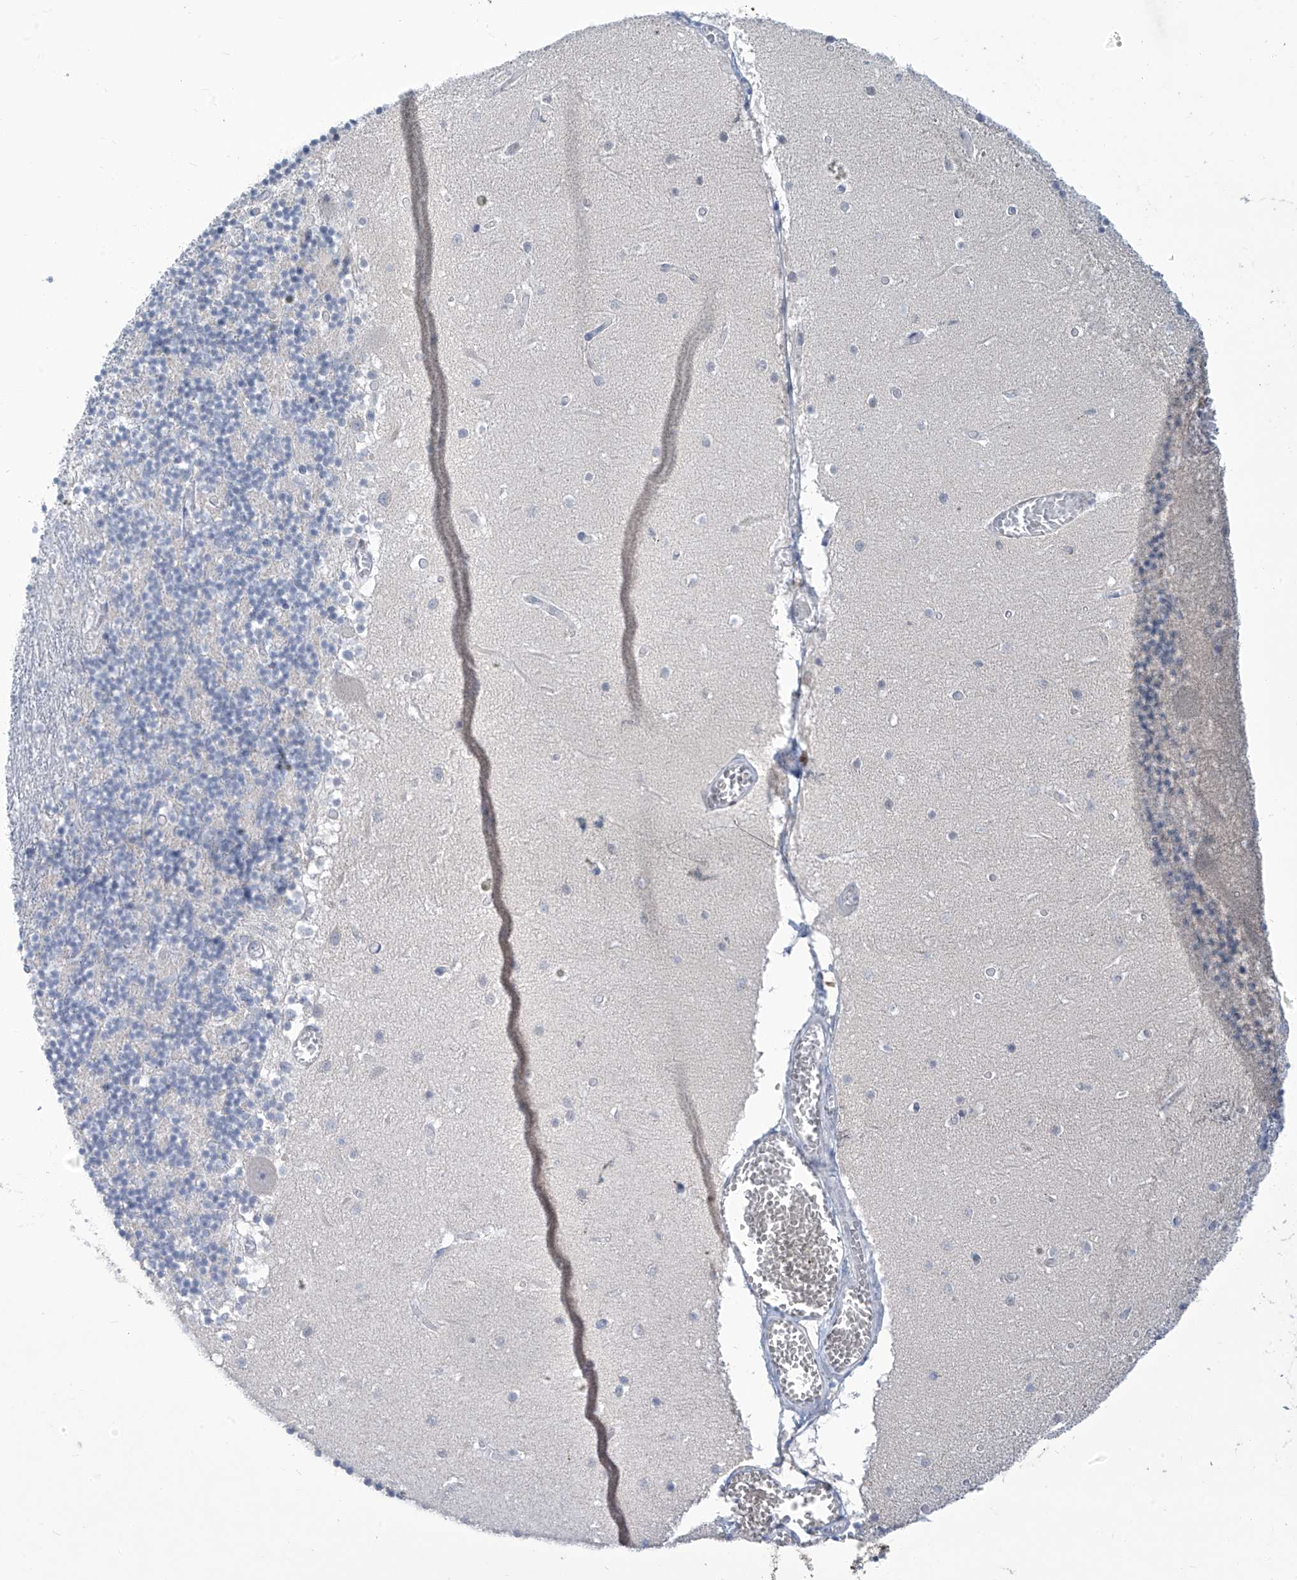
{"staining": {"intensity": "negative", "quantity": "none", "location": "none"}, "tissue": "cerebellum", "cell_type": "Cells in granular layer", "image_type": "normal", "snomed": [{"axis": "morphology", "description": "Normal tissue, NOS"}, {"axis": "topography", "description": "Cerebellum"}], "caption": "Cells in granular layer show no significant protein positivity in benign cerebellum. (Immunohistochemistry, brightfield microscopy, high magnification).", "gene": "IBA57", "patient": {"sex": "female", "age": 28}}